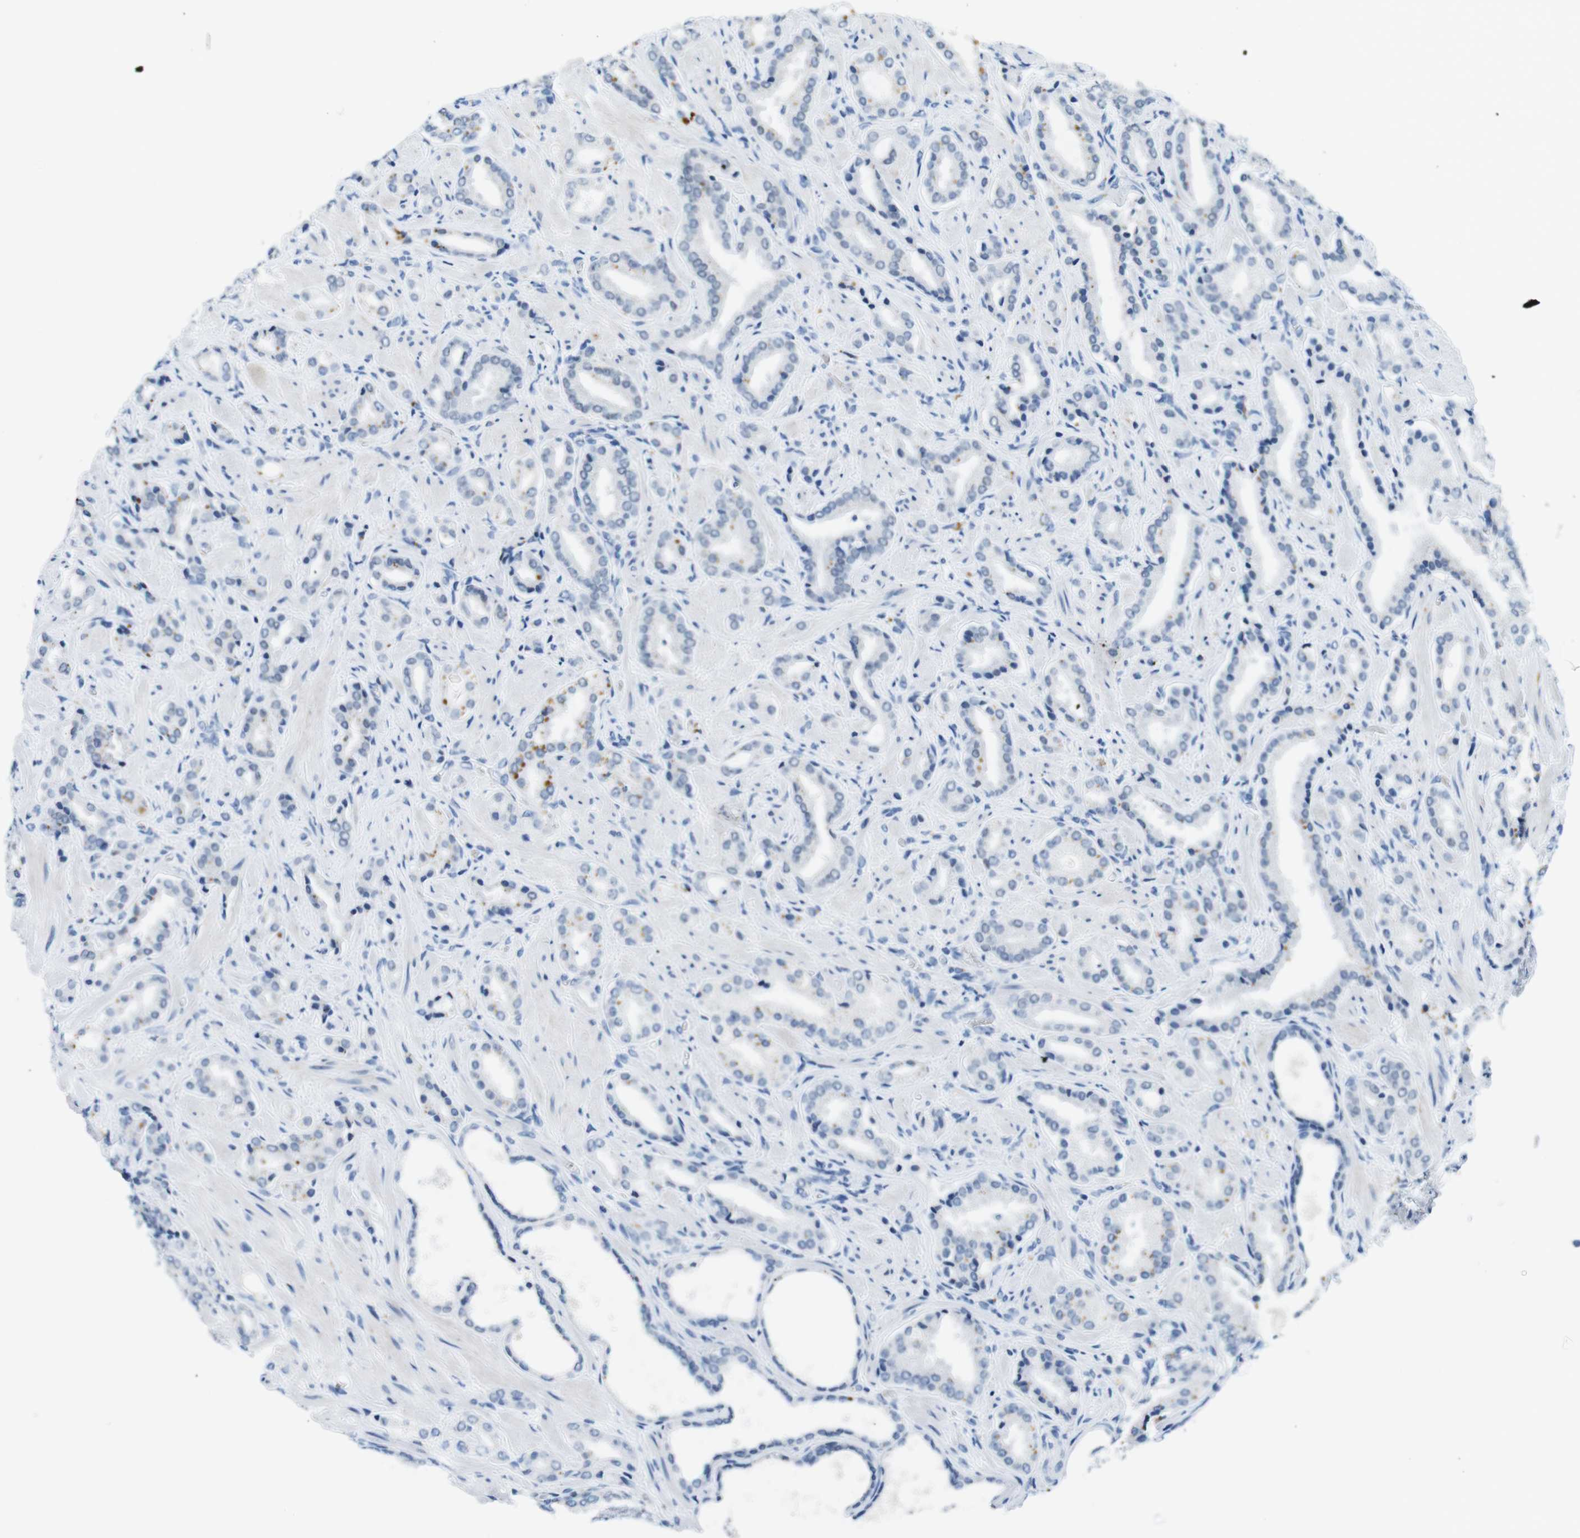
{"staining": {"intensity": "negative", "quantity": "none", "location": "none"}, "tissue": "prostate cancer", "cell_type": "Tumor cells", "image_type": "cancer", "snomed": [{"axis": "morphology", "description": "Adenocarcinoma, High grade"}, {"axis": "topography", "description": "Prostate"}], "caption": "The photomicrograph exhibits no staining of tumor cells in prostate cancer (adenocarcinoma (high-grade)).", "gene": "TFAP2C", "patient": {"sex": "male", "age": 64}}